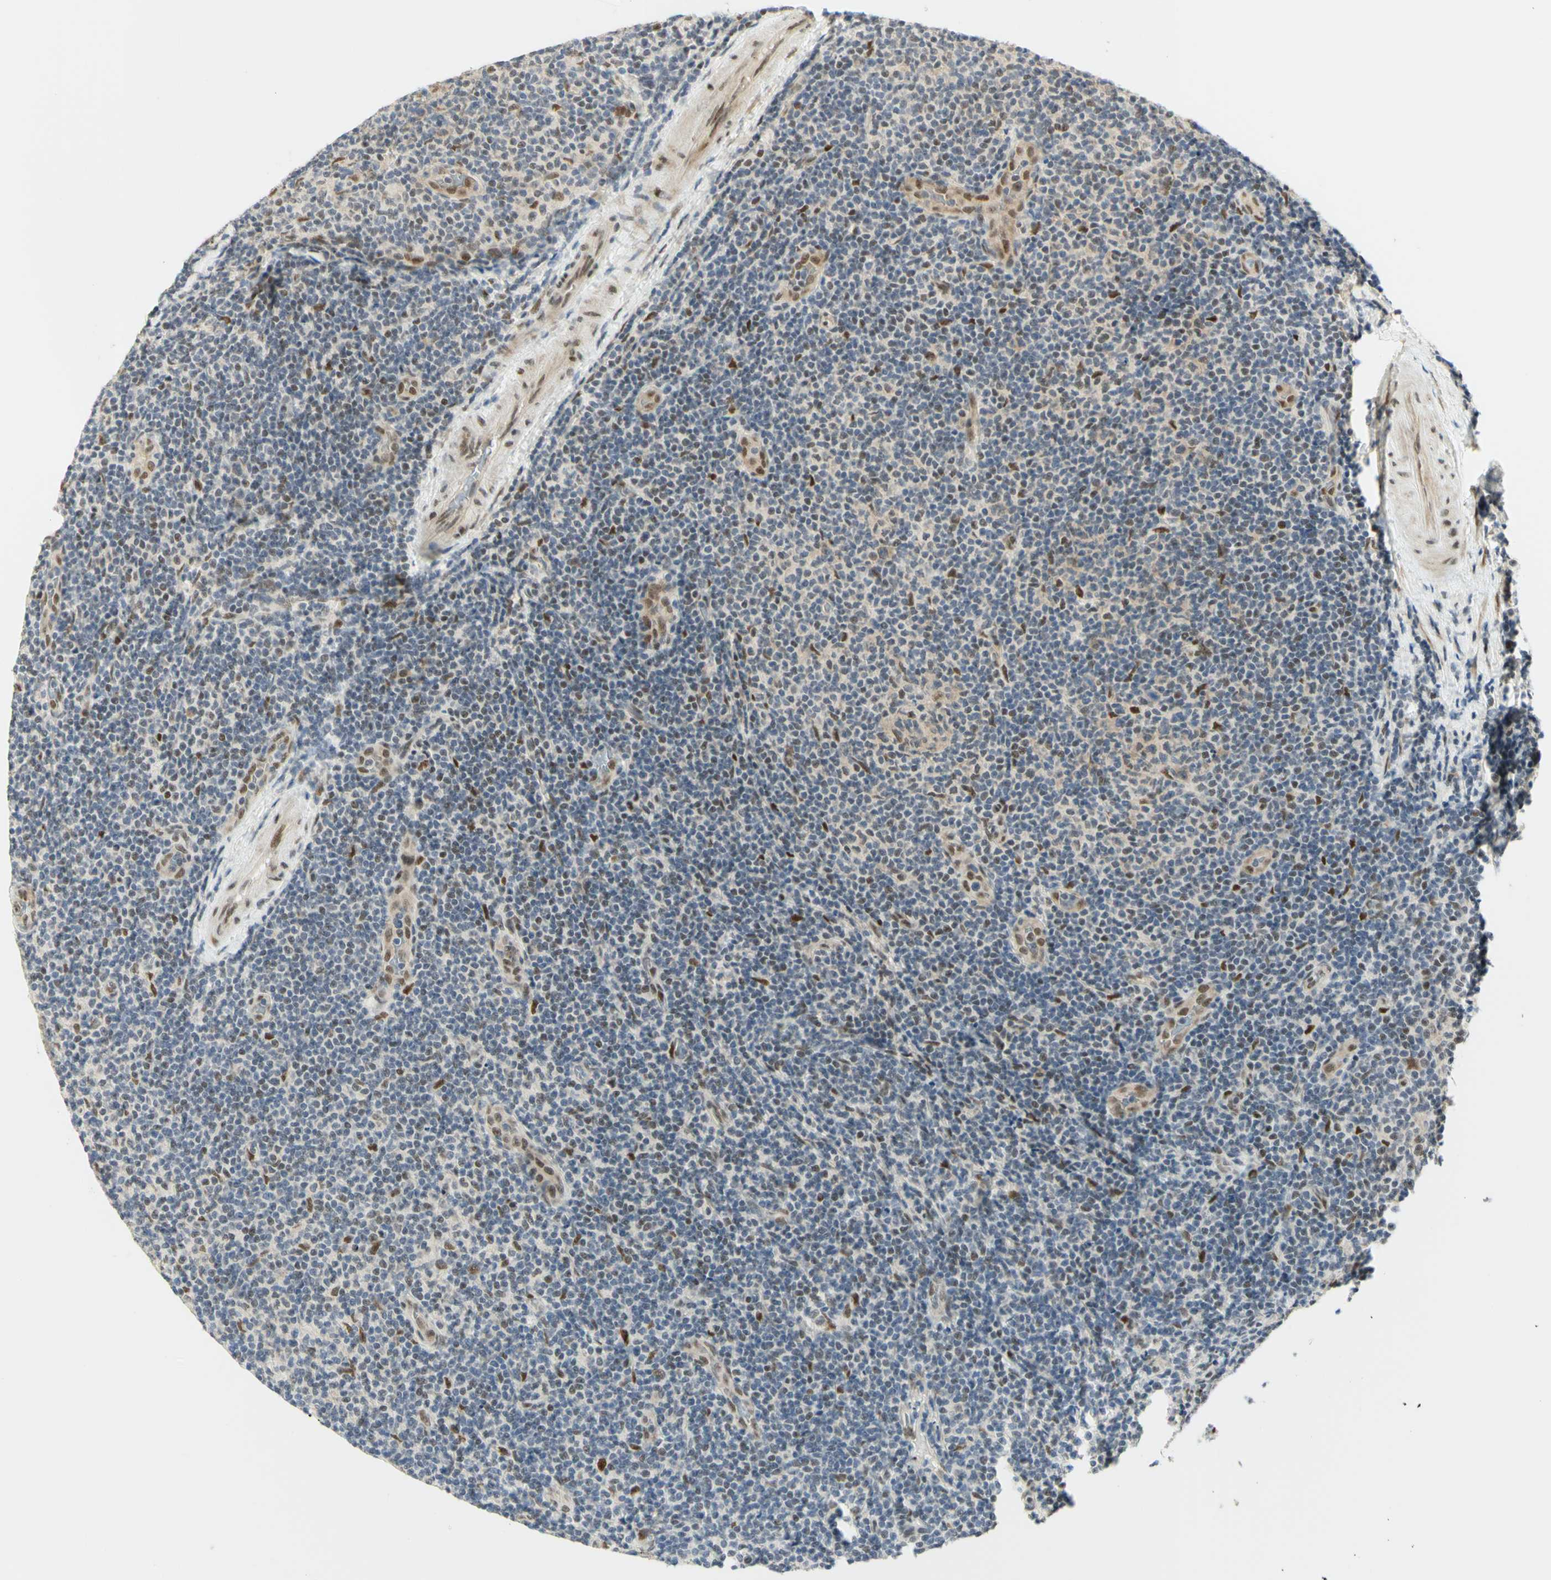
{"staining": {"intensity": "moderate", "quantity": "<25%", "location": "nuclear"}, "tissue": "lymphoma", "cell_type": "Tumor cells", "image_type": "cancer", "snomed": [{"axis": "morphology", "description": "Malignant lymphoma, non-Hodgkin's type, Low grade"}, {"axis": "topography", "description": "Lymph node"}], "caption": "Moderate nuclear expression for a protein is appreciated in about <25% of tumor cells of low-grade malignant lymphoma, non-Hodgkin's type using immunohistochemistry.", "gene": "DDX1", "patient": {"sex": "male", "age": 83}}